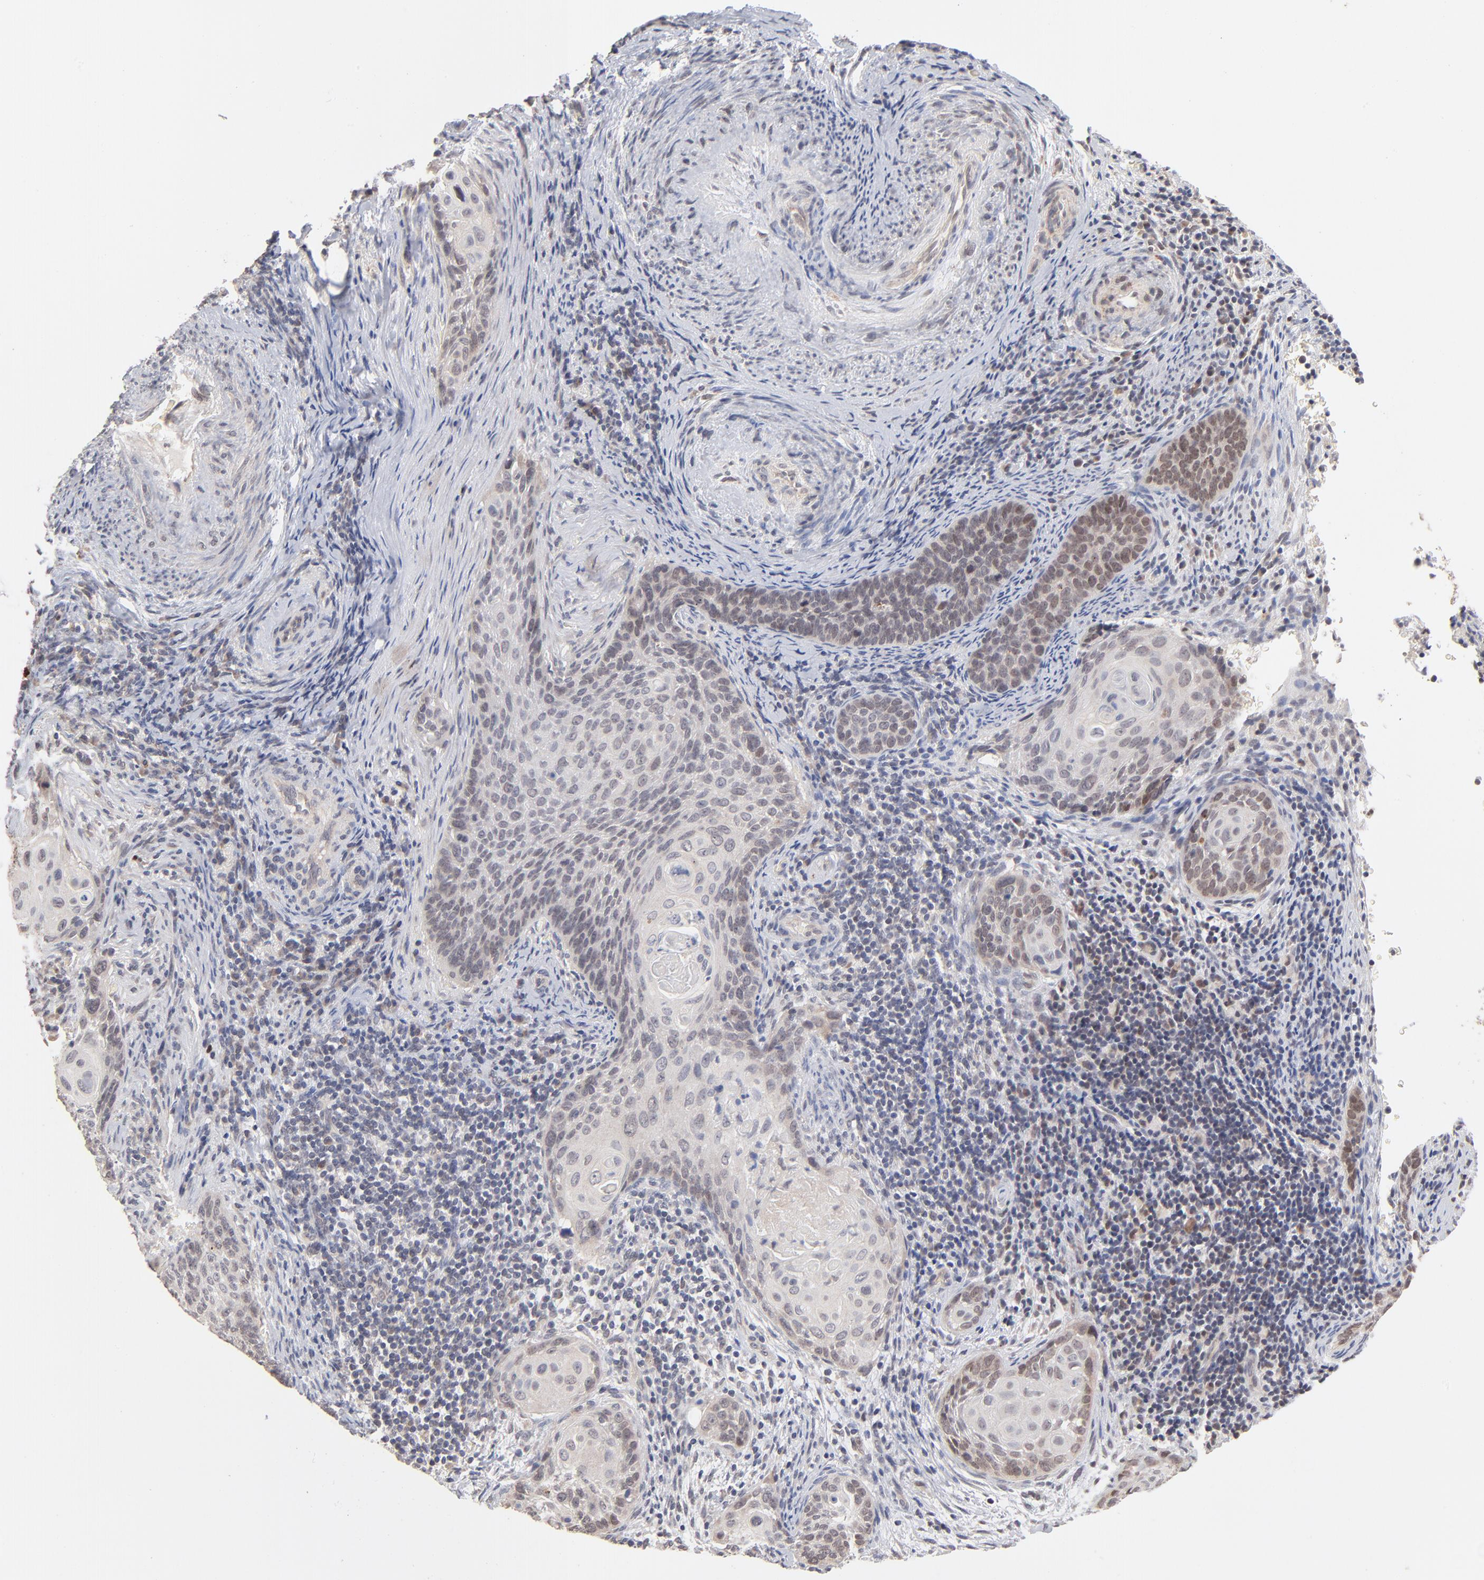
{"staining": {"intensity": "weak", "quantity": "25%-75%", "location": "cytoplasmic/membranous,nuclear"}, "tissue": "cervical cancer", "cell_type": "Tumor cells", "image_type": "cancer", "snomed": [{"axis": "morphology", "description": "Squamous cell carcinoma, NOS"}, {"axis": "topography", "description": "Cervix"}], "caption": "Immunohistochemistry (IHC) histopathology image of human cervical cancer stained for a protein (brown), which displays low levels of weak cytoplasmic/membranous and nuclear expression in about 25%-75% of tumor cells.", "gene": "MSL2", "patient": {"sex": "female", "age": 33}}